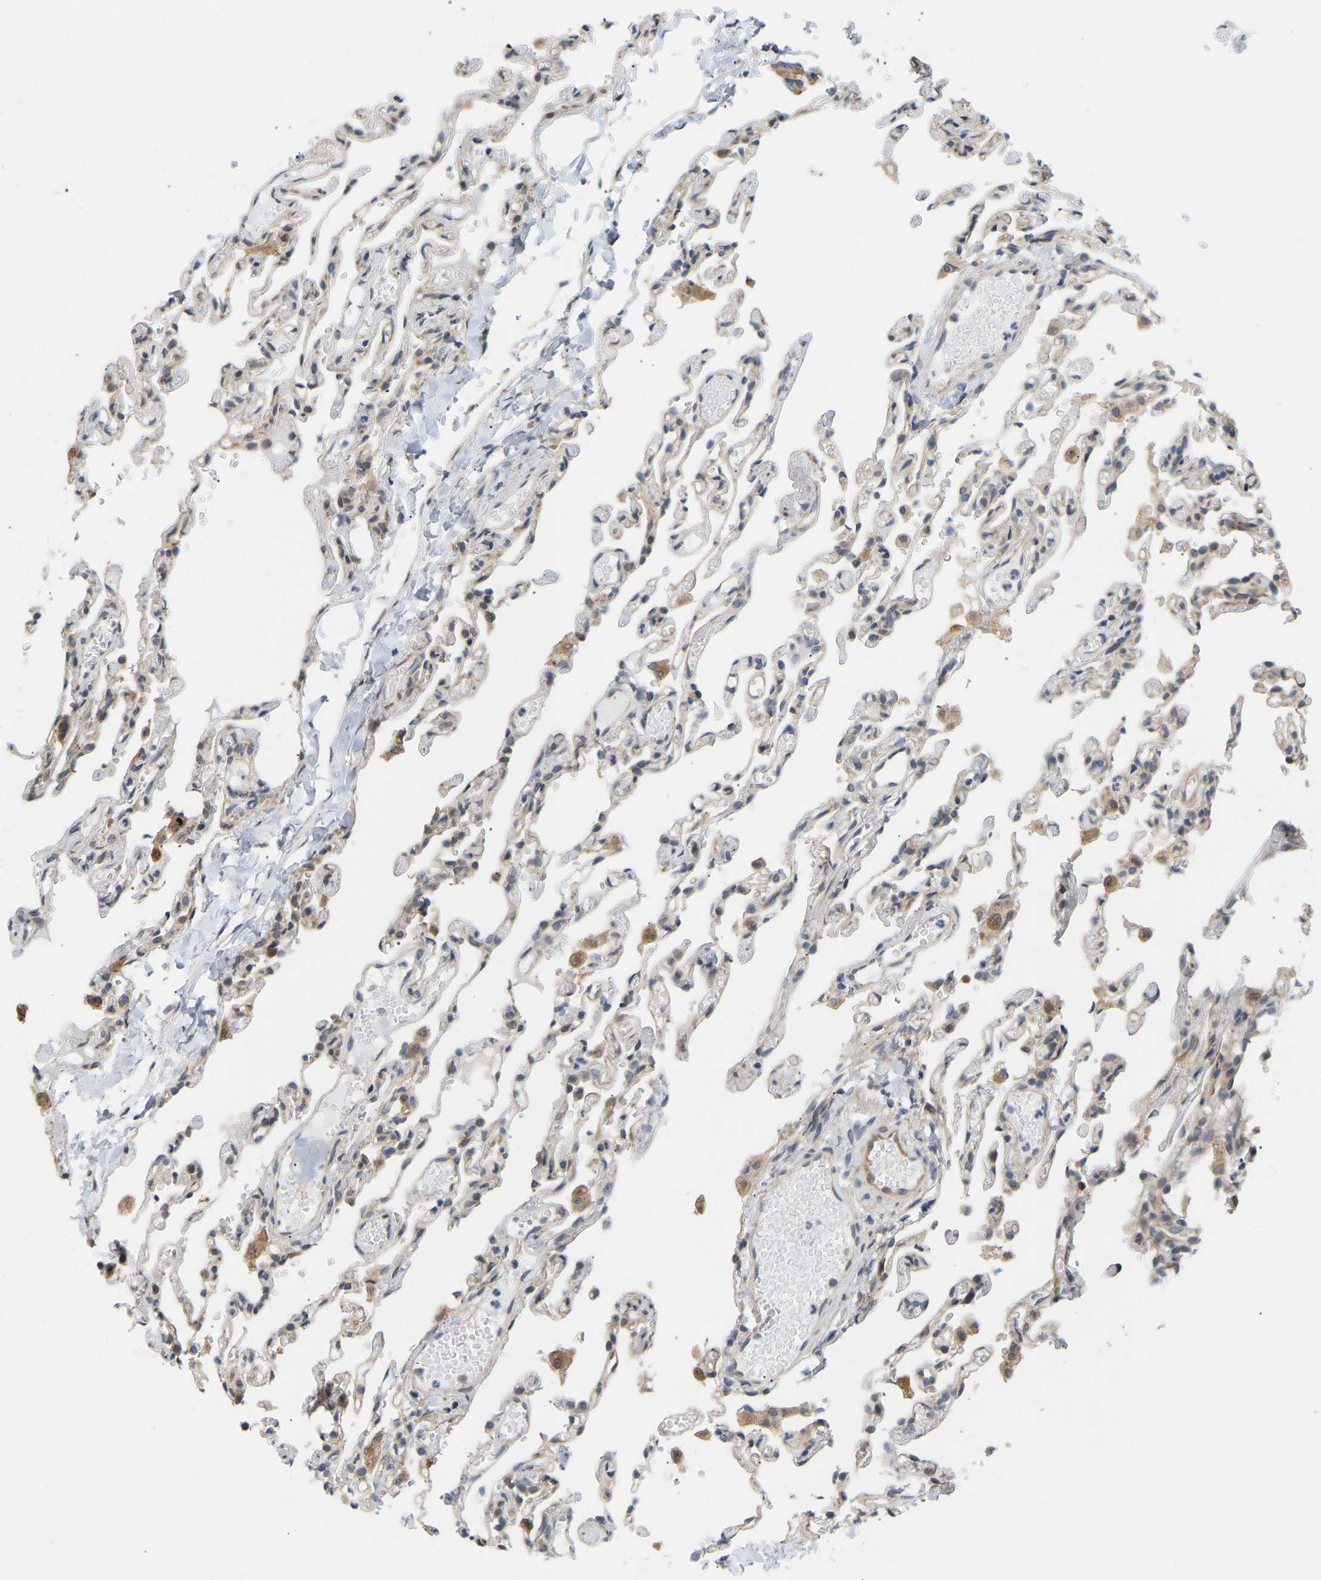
{"staining": {"intensity": "weak", "quantity": "25%-75%", "location": "cytoplasmic/membranous"}, "tissue": "lung", "cell_type": "Alveolar cells", "image_type": "normal", "snomed": [{"axis": "morphology", "description": "Normal tissue, NOS"}, {"axis": "topography", "description": "Lung"}], "caption": "Normal lung exhibits weak cytoplasmic/membranous staining in about 25%-75% of alveolar cells, visualized by immunohistochemistry.", "gene": "BEND3", "patient": {"sex": "male", "age": 21}}